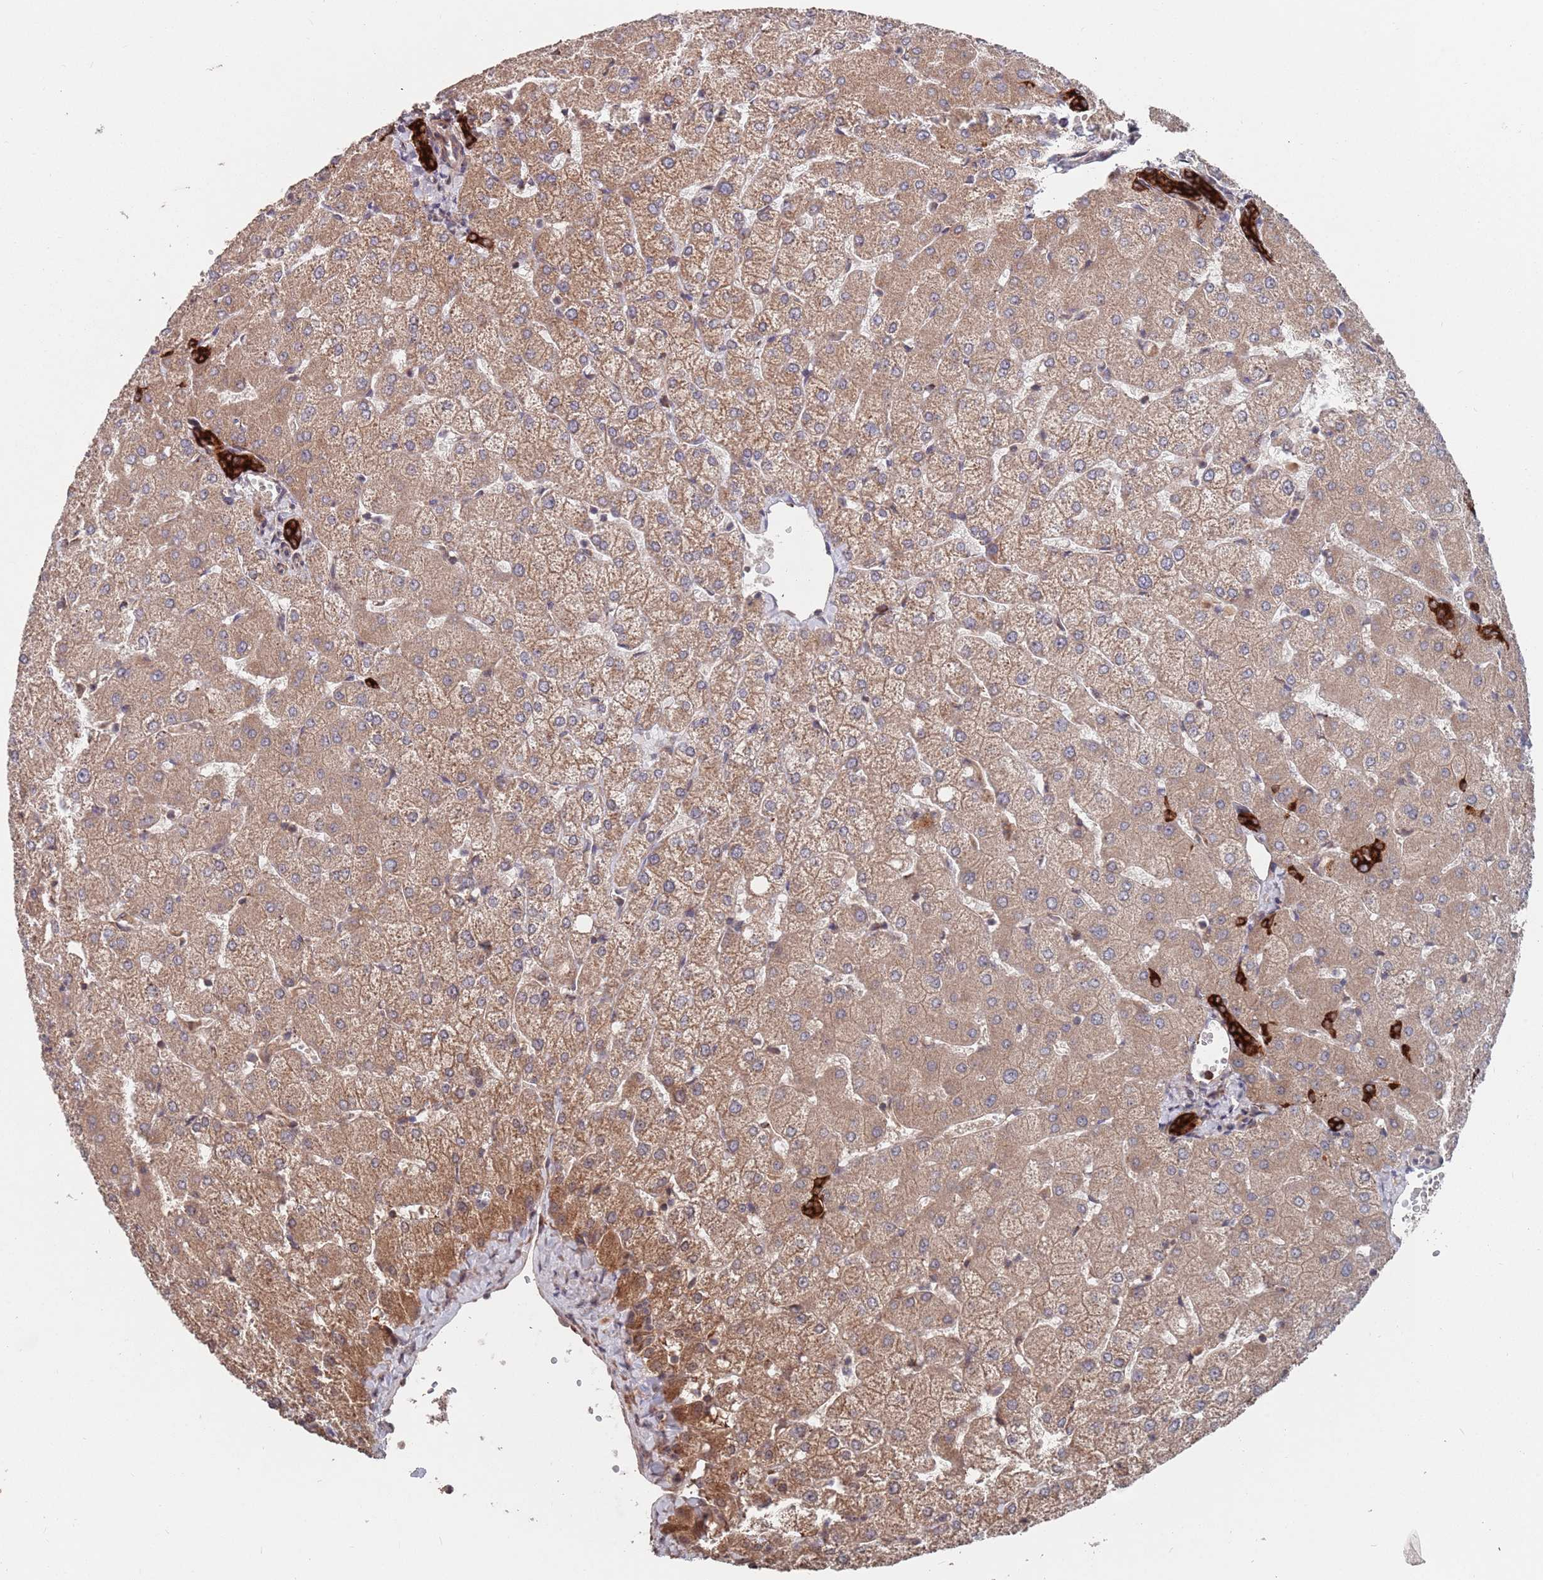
{"staining": {"intensity": "strong", "quantity": ">75%", "location": "cytoplasmic/membranous"}, "tissue": "liver", "cell_type": "Cholangiocytes", "image_type": "normal", "snomed": [{"axis": "morphology", "description": "Normal tissue, NOS"}, {"axis": "topography", "description": "Liver"}], "caption": "An immunohistochemistry (IHC) micrograph of benign tissue is shown. Protein staining in brown highlights strong cytoplasmic/membranous positivity in liver within cholangiocytes.", "gene": "UNC45A", "patient": {"sex": "female", "age": 54}}